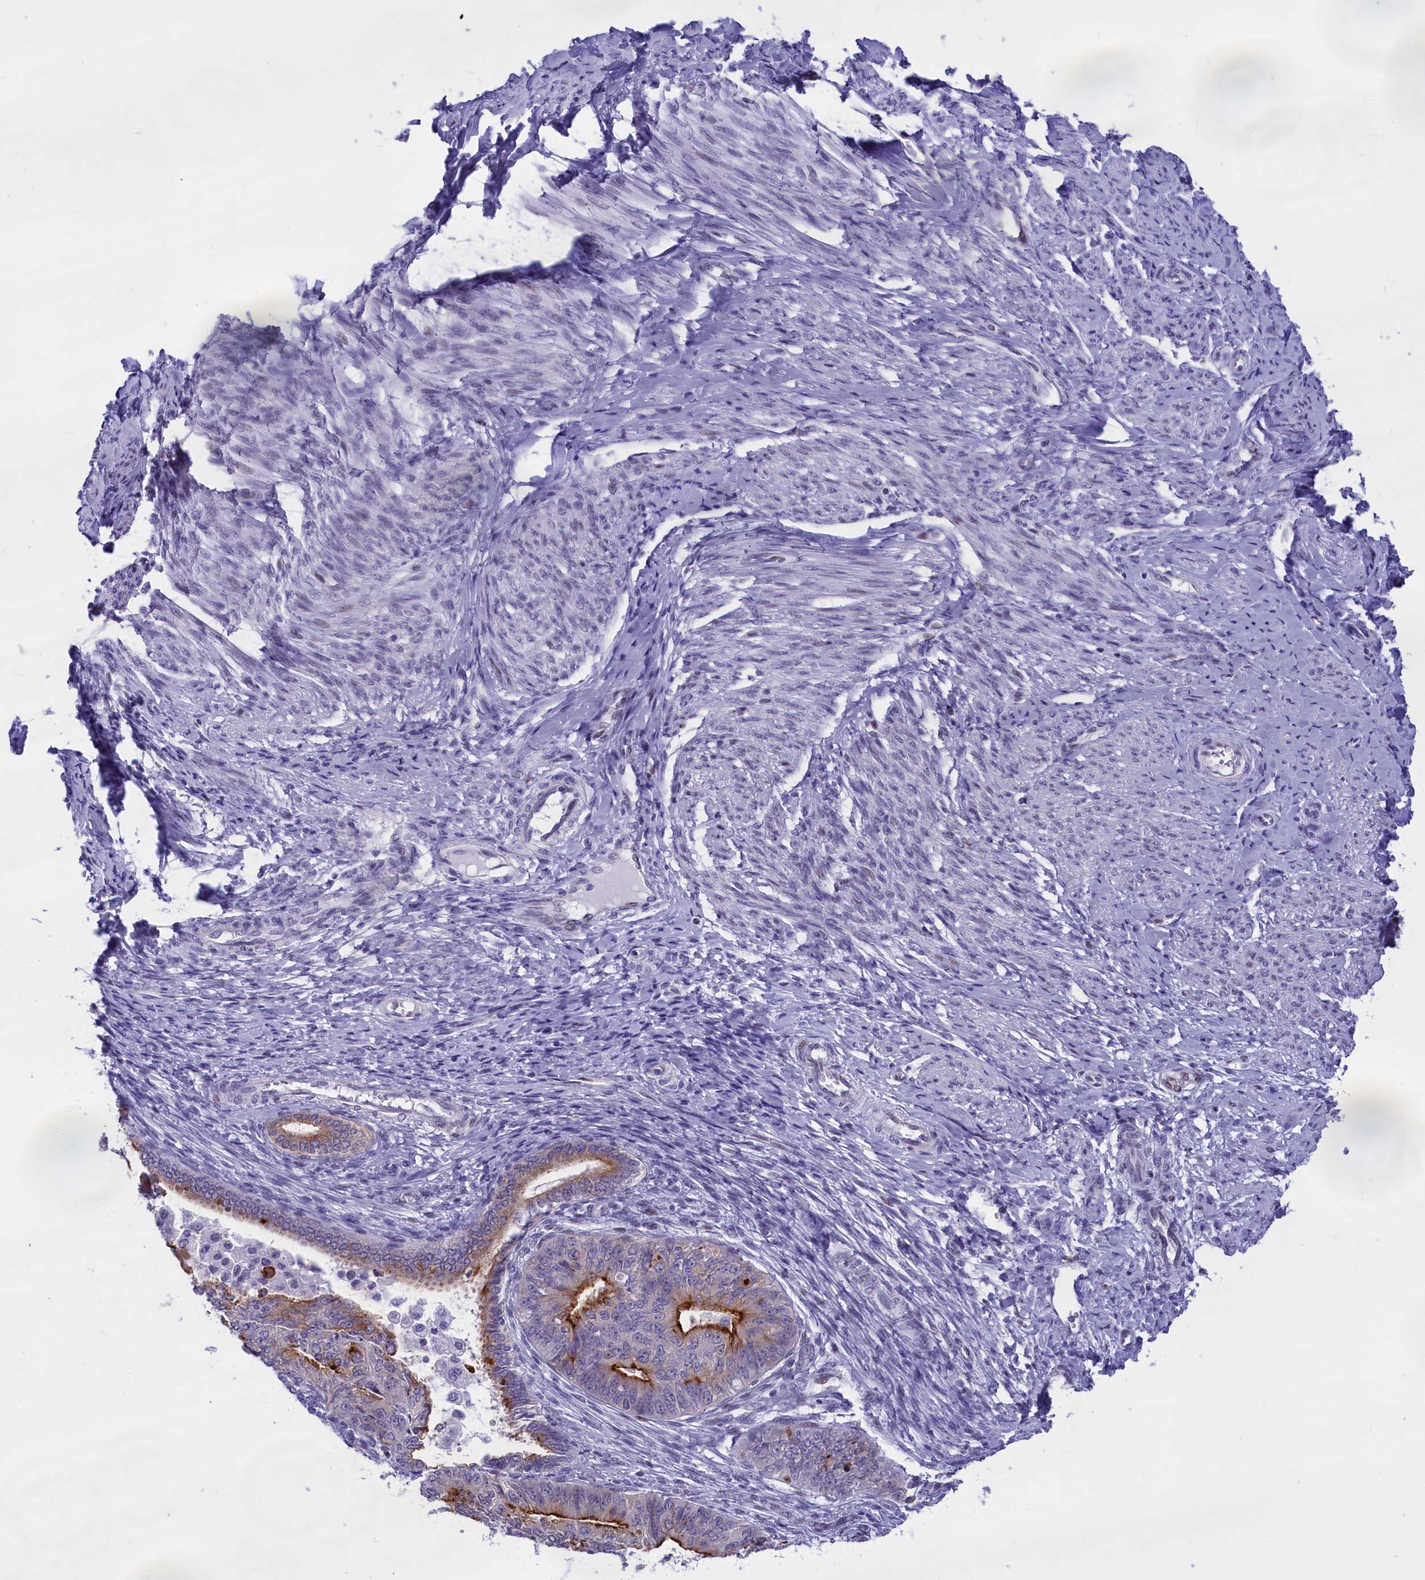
{"staining": {"intensity": "strong", "quantity": "25%-75%", "location": "cytoplasmic/membranous"}, "tissue": "endometrial cancer", "cell_type": "Tumor cells", "image_type": "cancer", "snomed": [{"axis": "morphology", "description": "Adenocarcinoma, NOS"}, {"axis": "topography", "description": "Endometrium"}], "caption": "Brown immunohistochemical staining in endometrial adenocarcinoma exhibits strong cytoplasmic/membranous positivity in about 25%-75% of tumor cells.", "gene": "SPIRE2", "patient": {"sex": "female", "age": 32}}